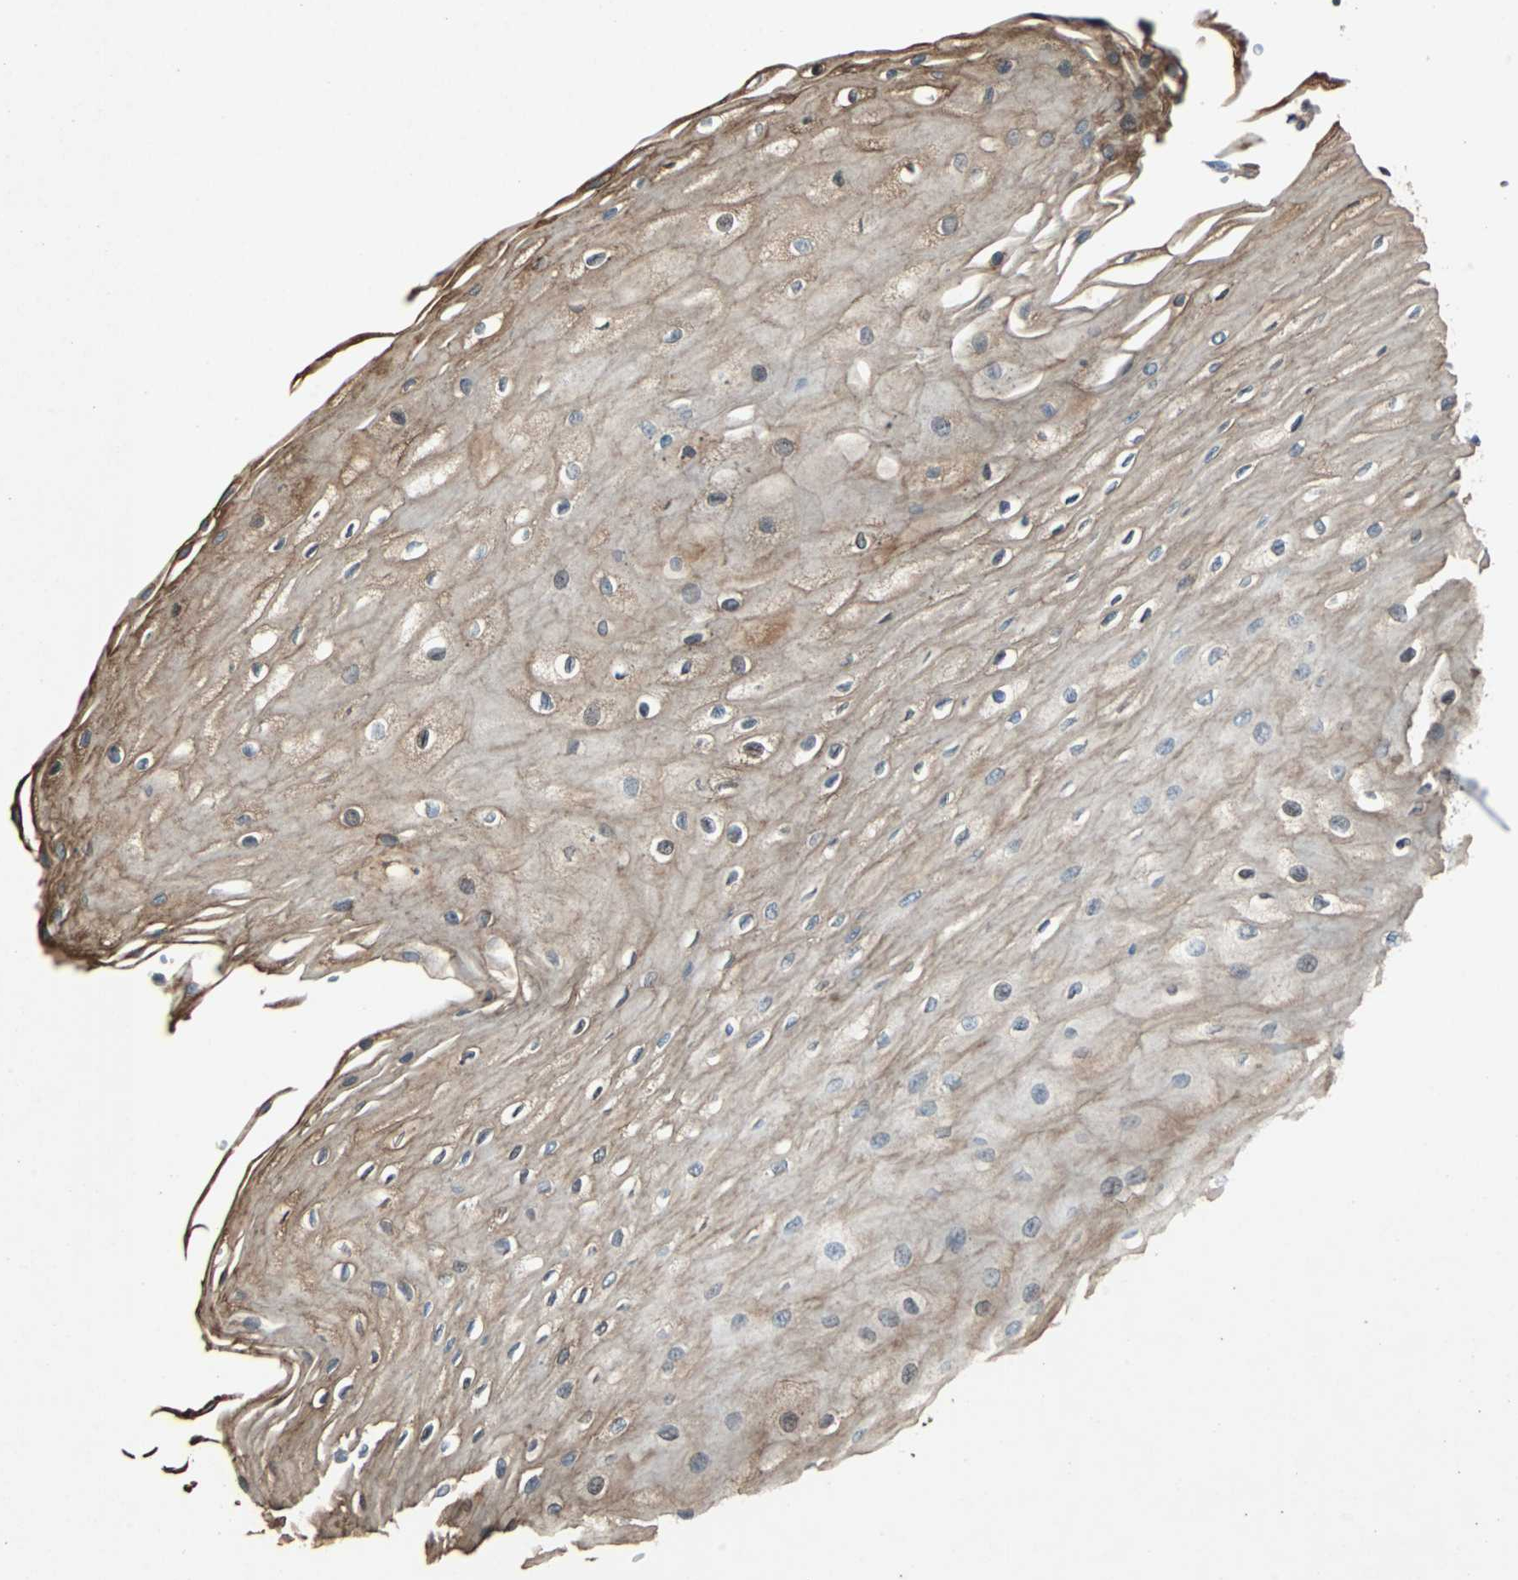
{"staining": {"intensity": "moderate", "quantity": "25%-75%", "location": "cytoplasmic/membranous"}, "tissue": "esophagus", "cell_type": "Squamous epithelial cells", "image_type": "normal", "snomed": [{"axis": "morphology", "description": "Normal tissue, NOS"}, {"axis": "morphology", "description": "Squamous cell carcinoma, NOS"}, {"axis": "topography", "description": "Esophagus"}], "caption": "This histopathology image shows IHC staining of benign esophagus, with medium moderate cytoplasmic/membranous positivity in approximately 25%-75% of squamous epithelial cells.", "gene": "CHP1", "patient": {"sex": "male", "age": 65}}